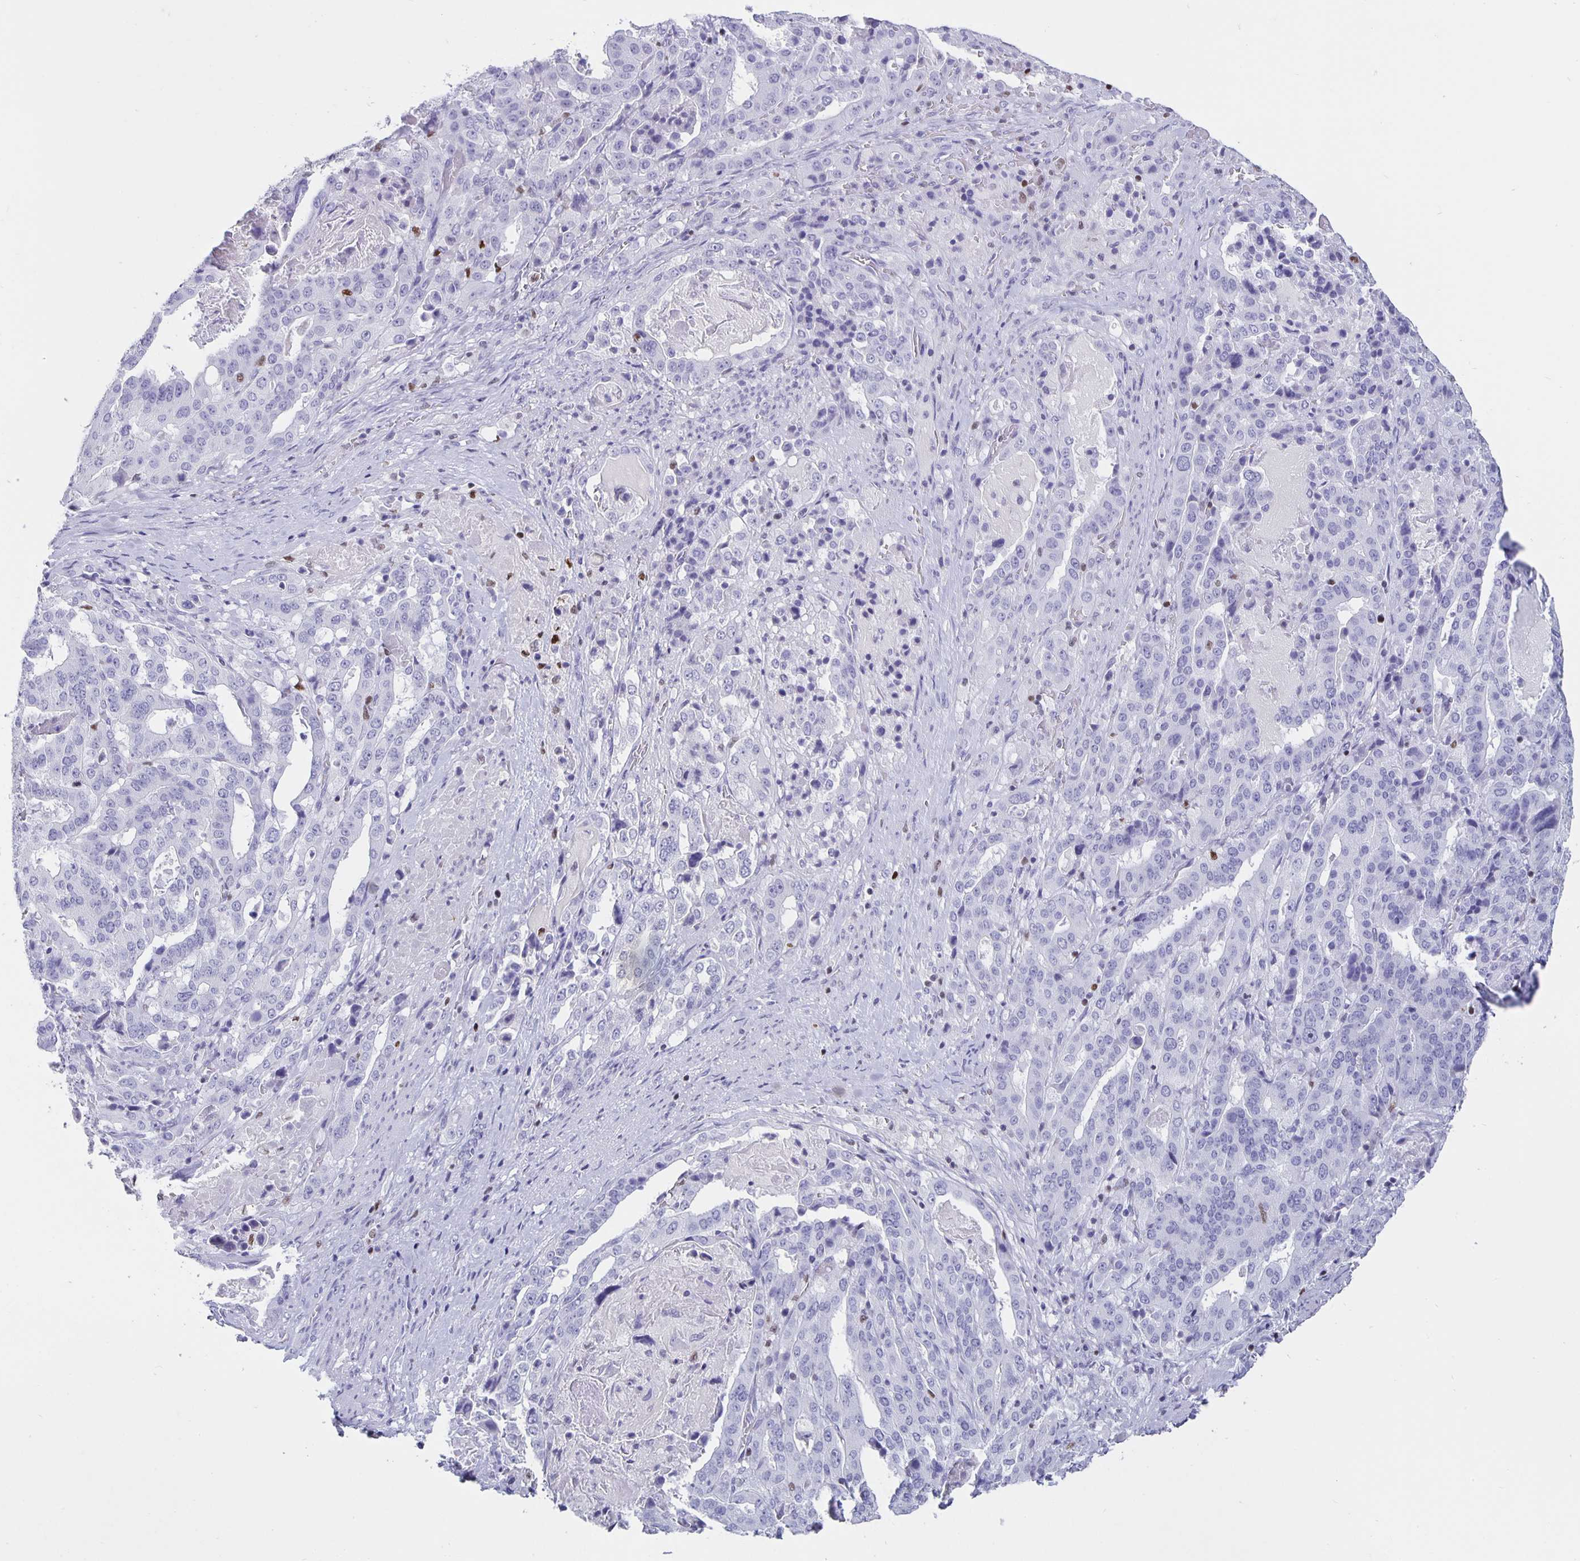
{"staining": {"intensity": "negative", "quantity": "none", "location": "none"}, "tissue": "stomach cancer", "cell_type": "Tumor cells", "image_type": "cancer", "snomed": [{"axis": "morphology", "description": "Adenocarcinoma, NOS"}, {"axis": "topography", "description": "Stomach"}], "caption": "A photomicrograph of adenocarcinoma (stomach) stained for a protein demonstrates no brown staining in tumor cells.", "gene": "SATB2", "patient": {"sex": "male", "age": 48}}